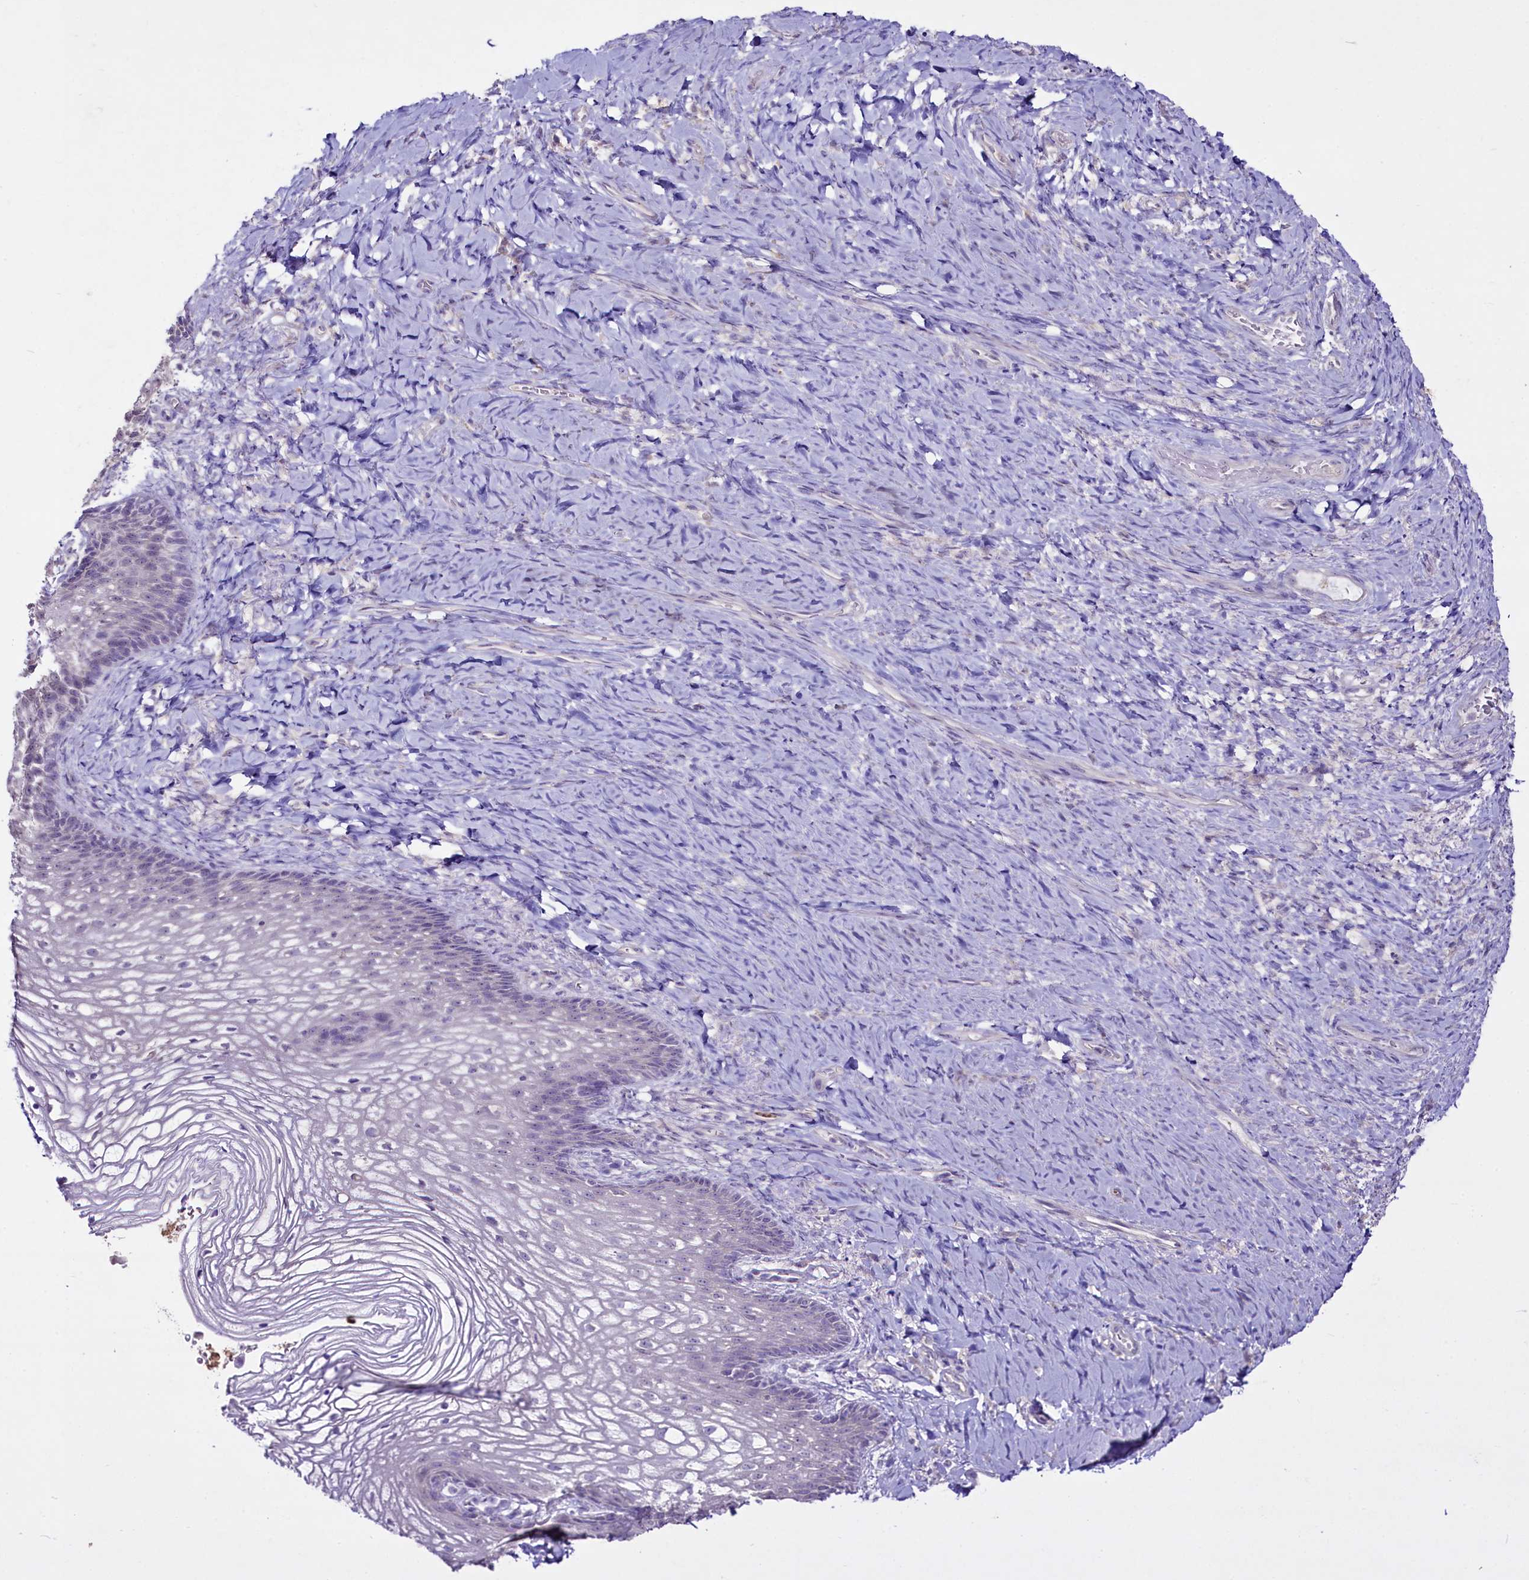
{"staining": {"intensity": "negative", "quantity": "none", "location": "none"}, "tissue": "vagina", "cell_type": "Squamous epithelial cells", "image_type": "normal", "snomed": [{"axis": "morphology", "description": "Normal tissue, NOS"}, {"axis": "topography", "description": "Vagina"}], "caption": "High magnification brightfield microscopy of normal vagina stained with DAB (3,3'-diaminobenzidine) (brown) and counterstained with hematoxylin (blue): squamous epithelial cells show no significant staining. (DAB (3,3'-diaminobenzidine) IHC, high magnification).", "gene": "FAM209B", "patient": {"sex": "female", "age": 60}}